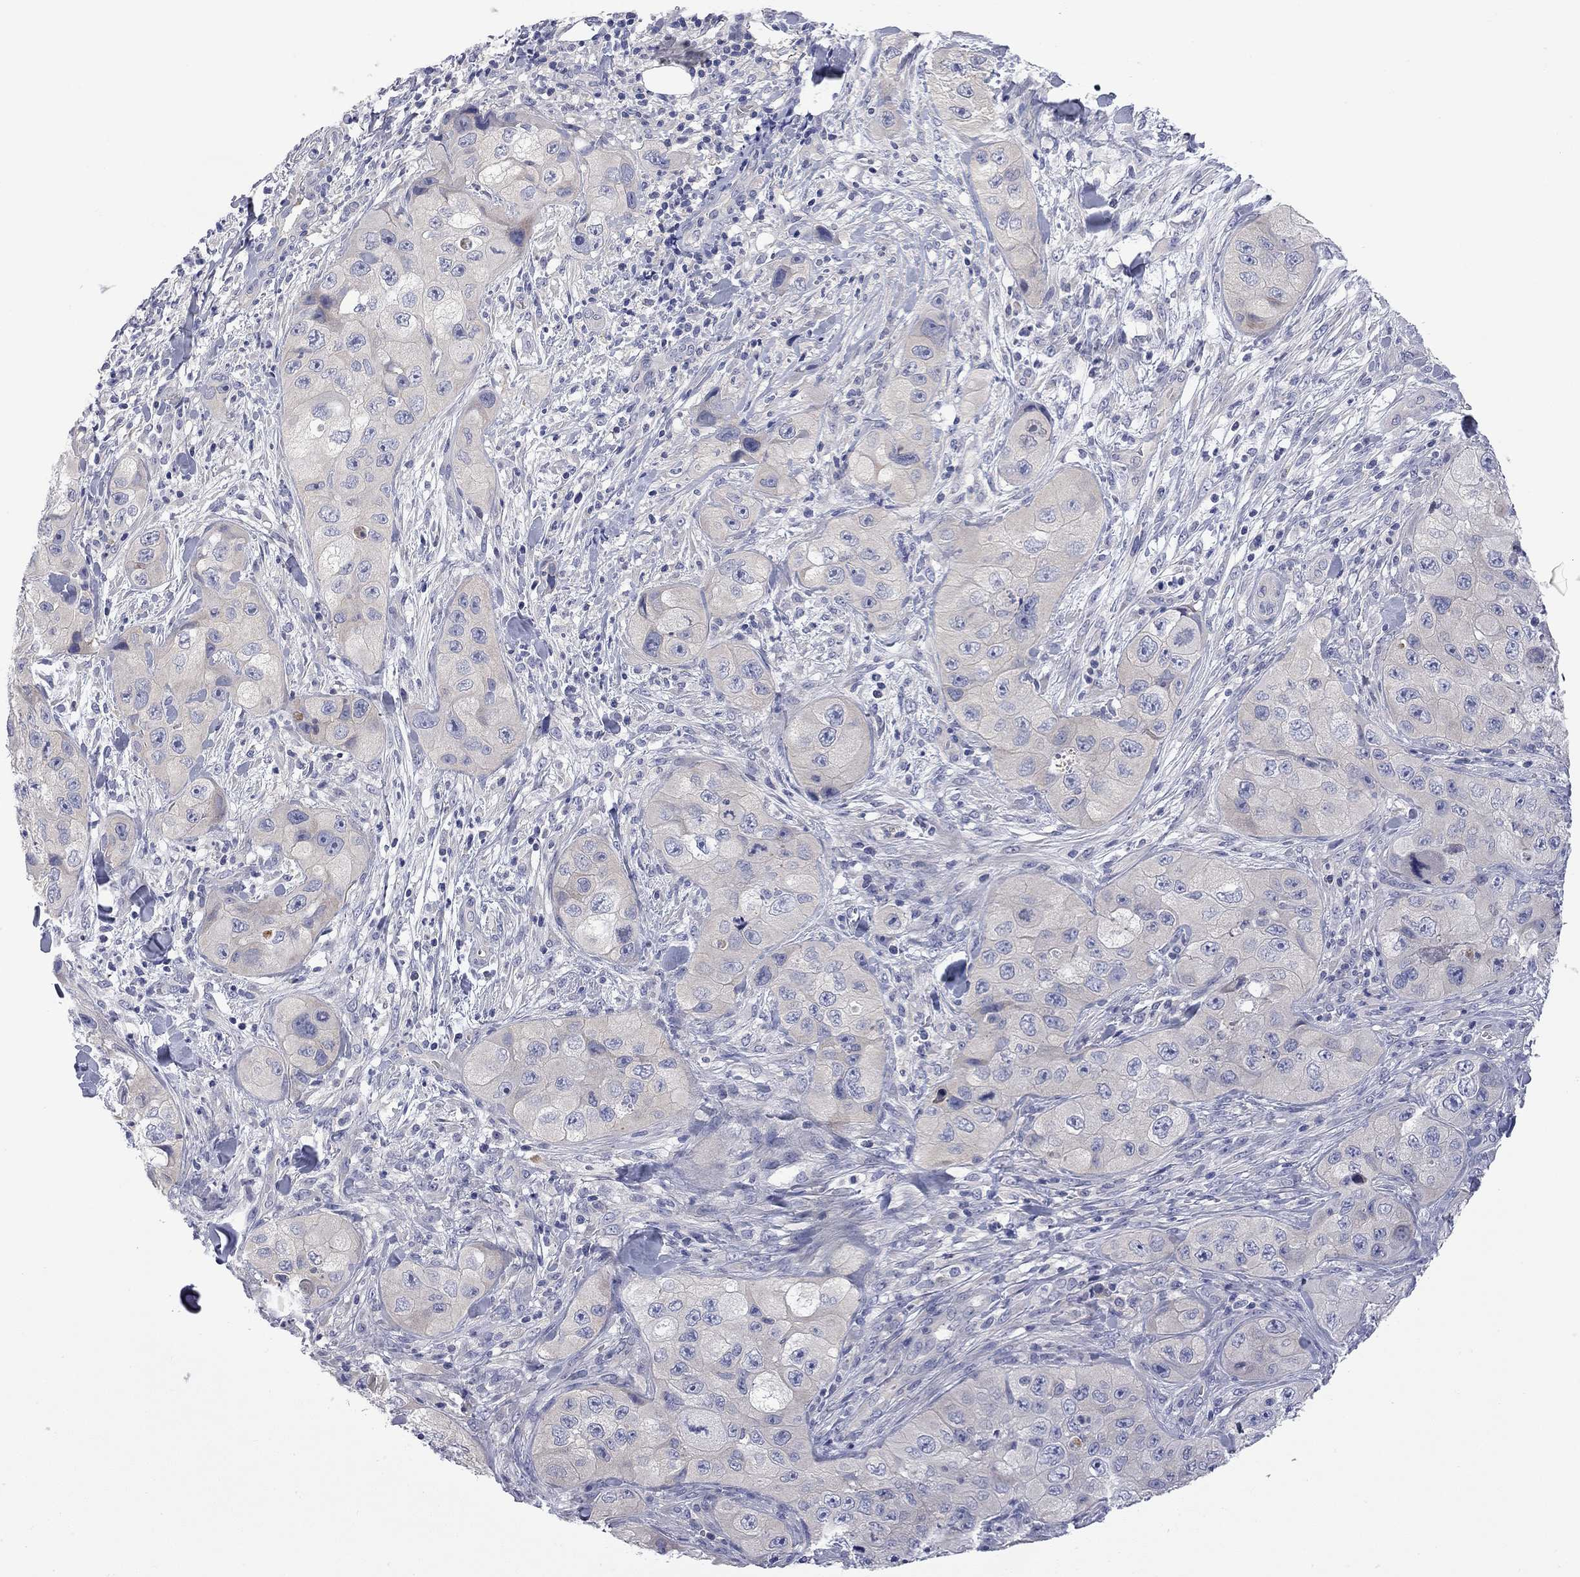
{"staining": {"intensity": "negative", "quantity": "none", "location": "none"}, "tissue": "skin cancer", "cell_type": "Tumor cells", "image_type": "cancer", "snomed": [{"axis": "morphology", "description": "Squamous cell carcinoma, NOS"}, {"axis": "topography", "description": "Skin"}, {"axis": "topography", "description": "Subcutis"}], "caption": "The image displays no significant positivity in tumor cells of skin cancer (squamous cell carcinoma).", "gene": "ABCB4", "patient": {"sex": "male", "age": 73}}